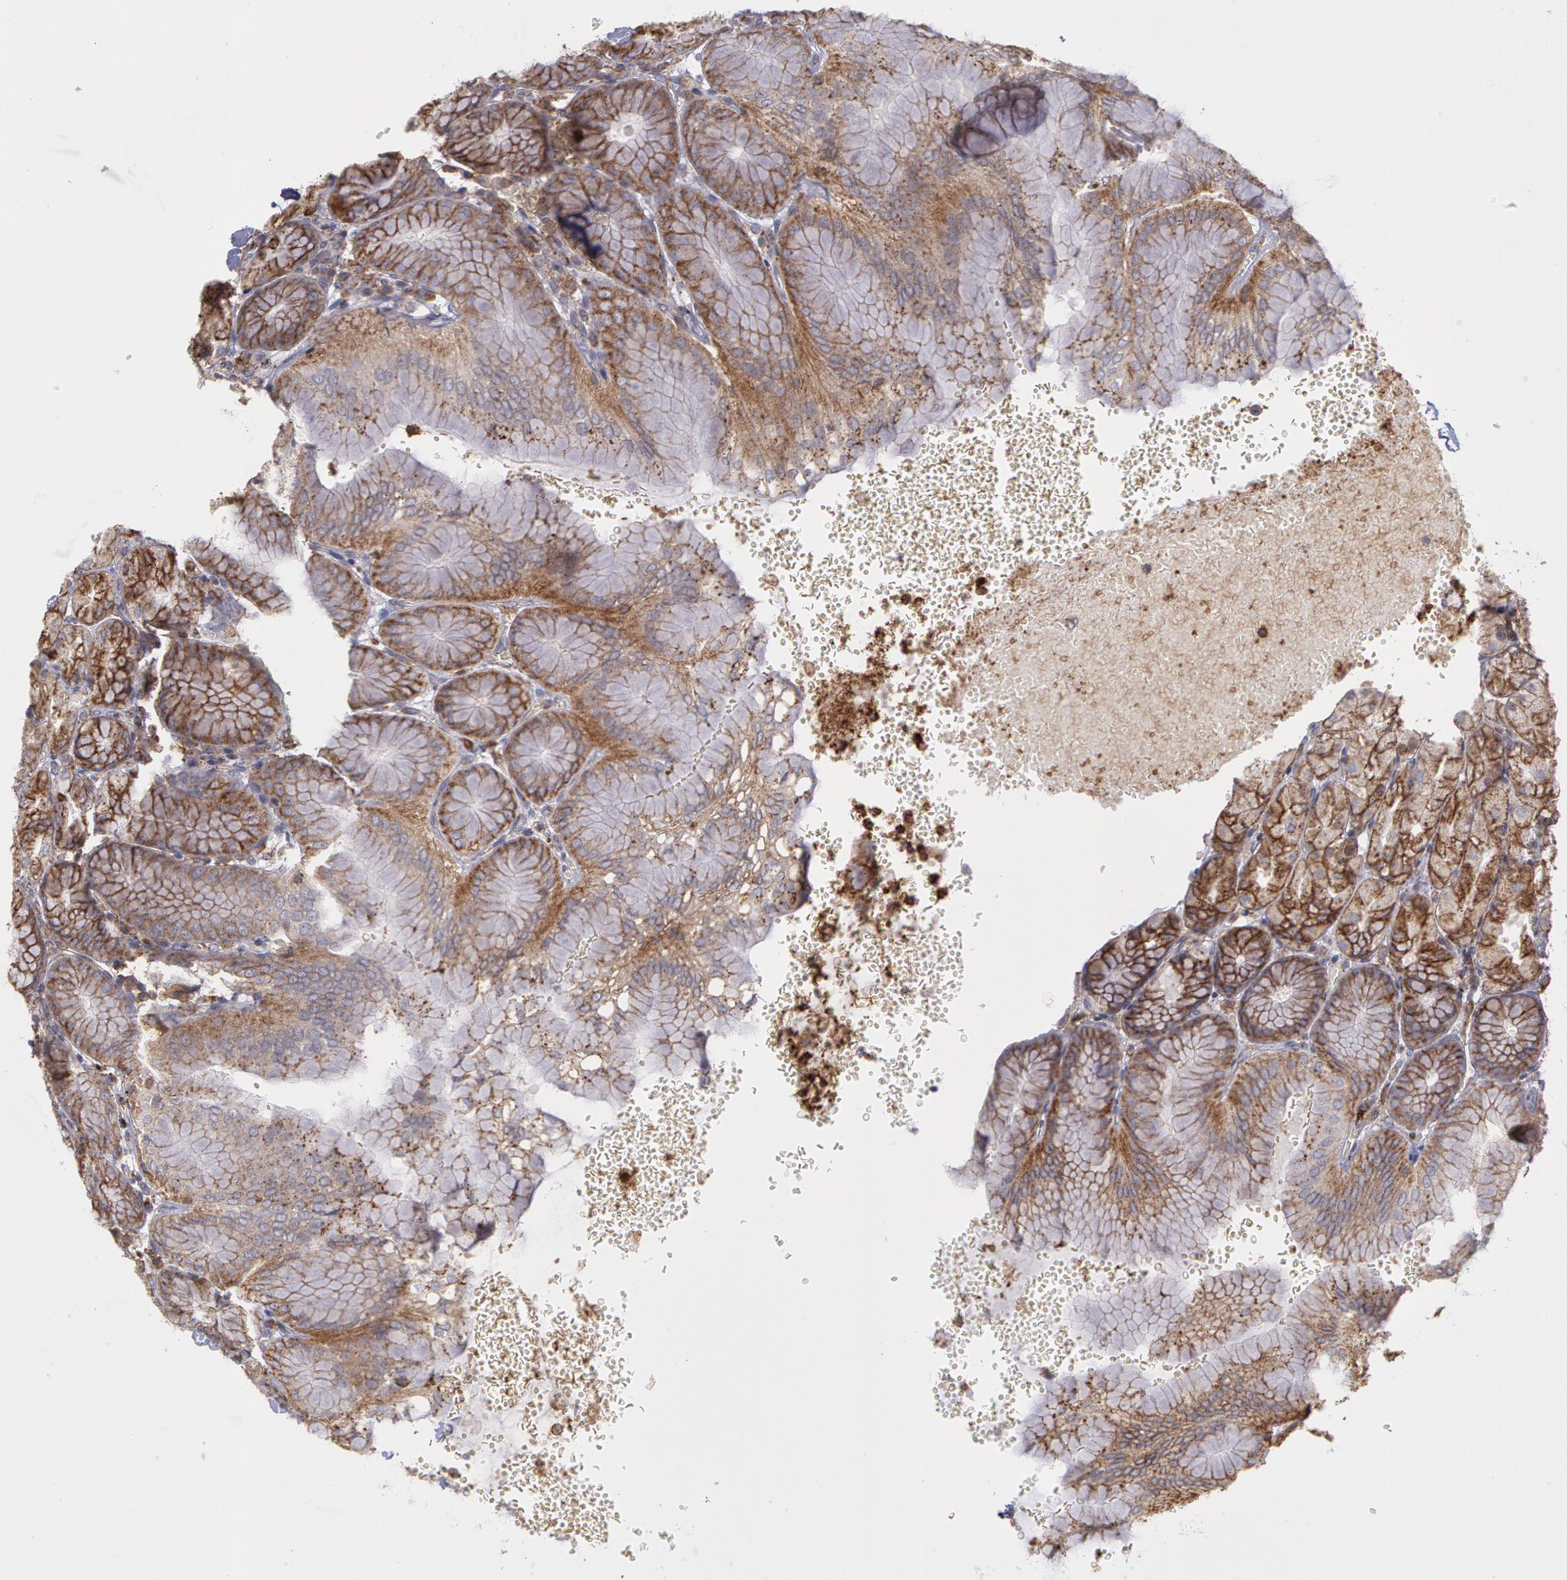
{"staining": {"intensity": "moderate", "quantity": ">75%", "location": "cytoplasmic/membranous"}, "tissue": "stomach", "cell_type": "Glandular cells", "image_type": "normal", "snomed": [{"axis": "morphology", "description": "Normal tissue, NOS"}, {"axis": "topography", "description": "Stomach, upper"}, {"axis": "topography", "description": "Stomach"}], "caption": "An image of stomach stained for a protein shows moderate cytoplasmic/membranous brown staining in glandular cells.", "gene": "FLOT2", "patient": {"sex": "male", "age": 76}}